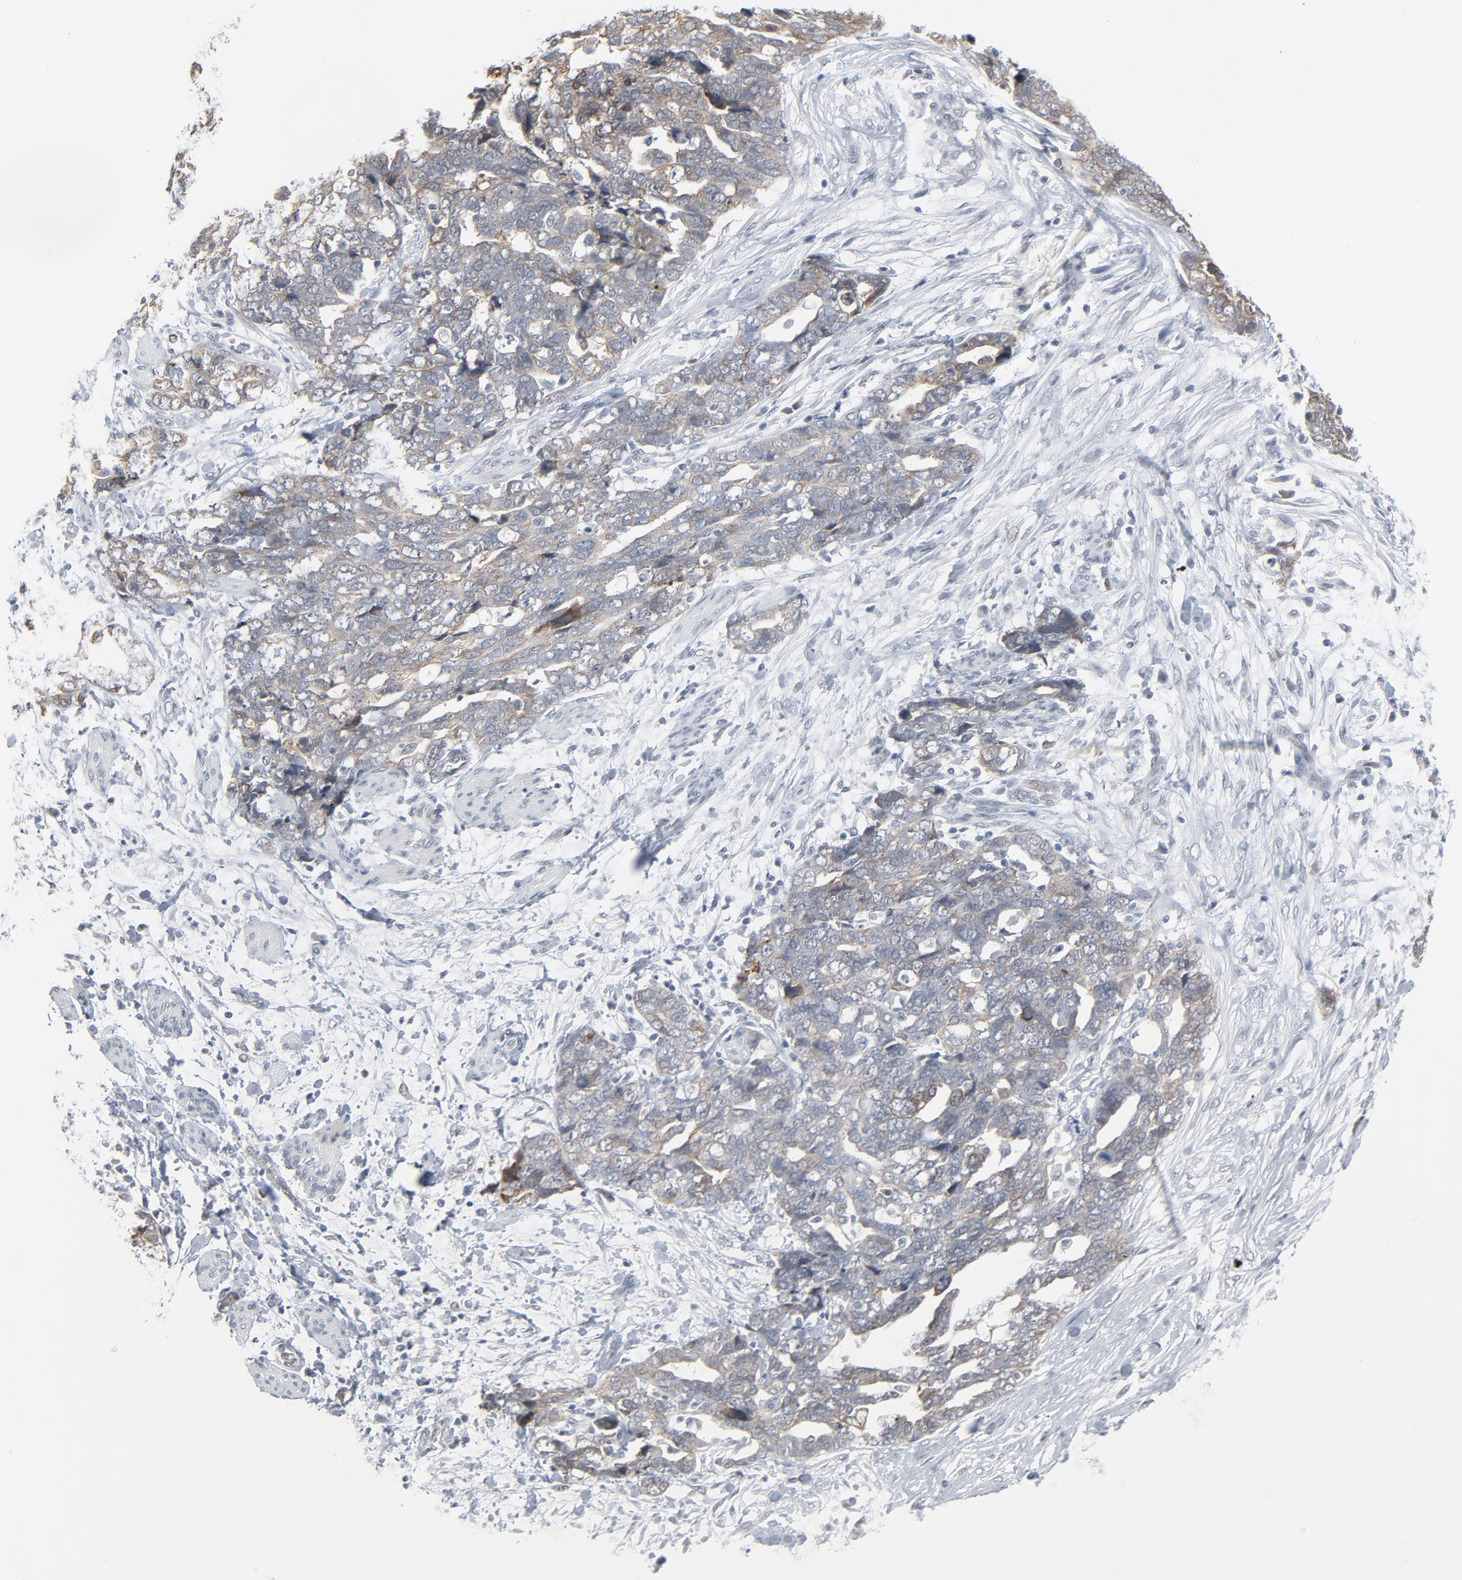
{"staining": {"intensity": "weak", "quantity": "25%-75%", "location": "cytoplasmic/membranous"}, "tissue": "ovarian cancer", "cell_type": "Tumor cells", "image_type": "cancer", "snomed": [{"axis": "morphology", "description": "Normal tissue, NOS"}, {"axis": "morphology", "description": "Cystadenocarcinoma, serous, NOS"}, {"axis": "topography", "description": "Fallopian tube"}, {"axis": "topography", "description": "Ovary"}], "caption": "Weak cytoplasmic/membranous expression for a protein is identified in about 25%-75% of tumor cells of ovarian cancer (serous cystadenocarcinoma) using immunohistochemistry (IHC).", "gene": "ITPR3", "patient": {"sex": "female", "age": 56}}